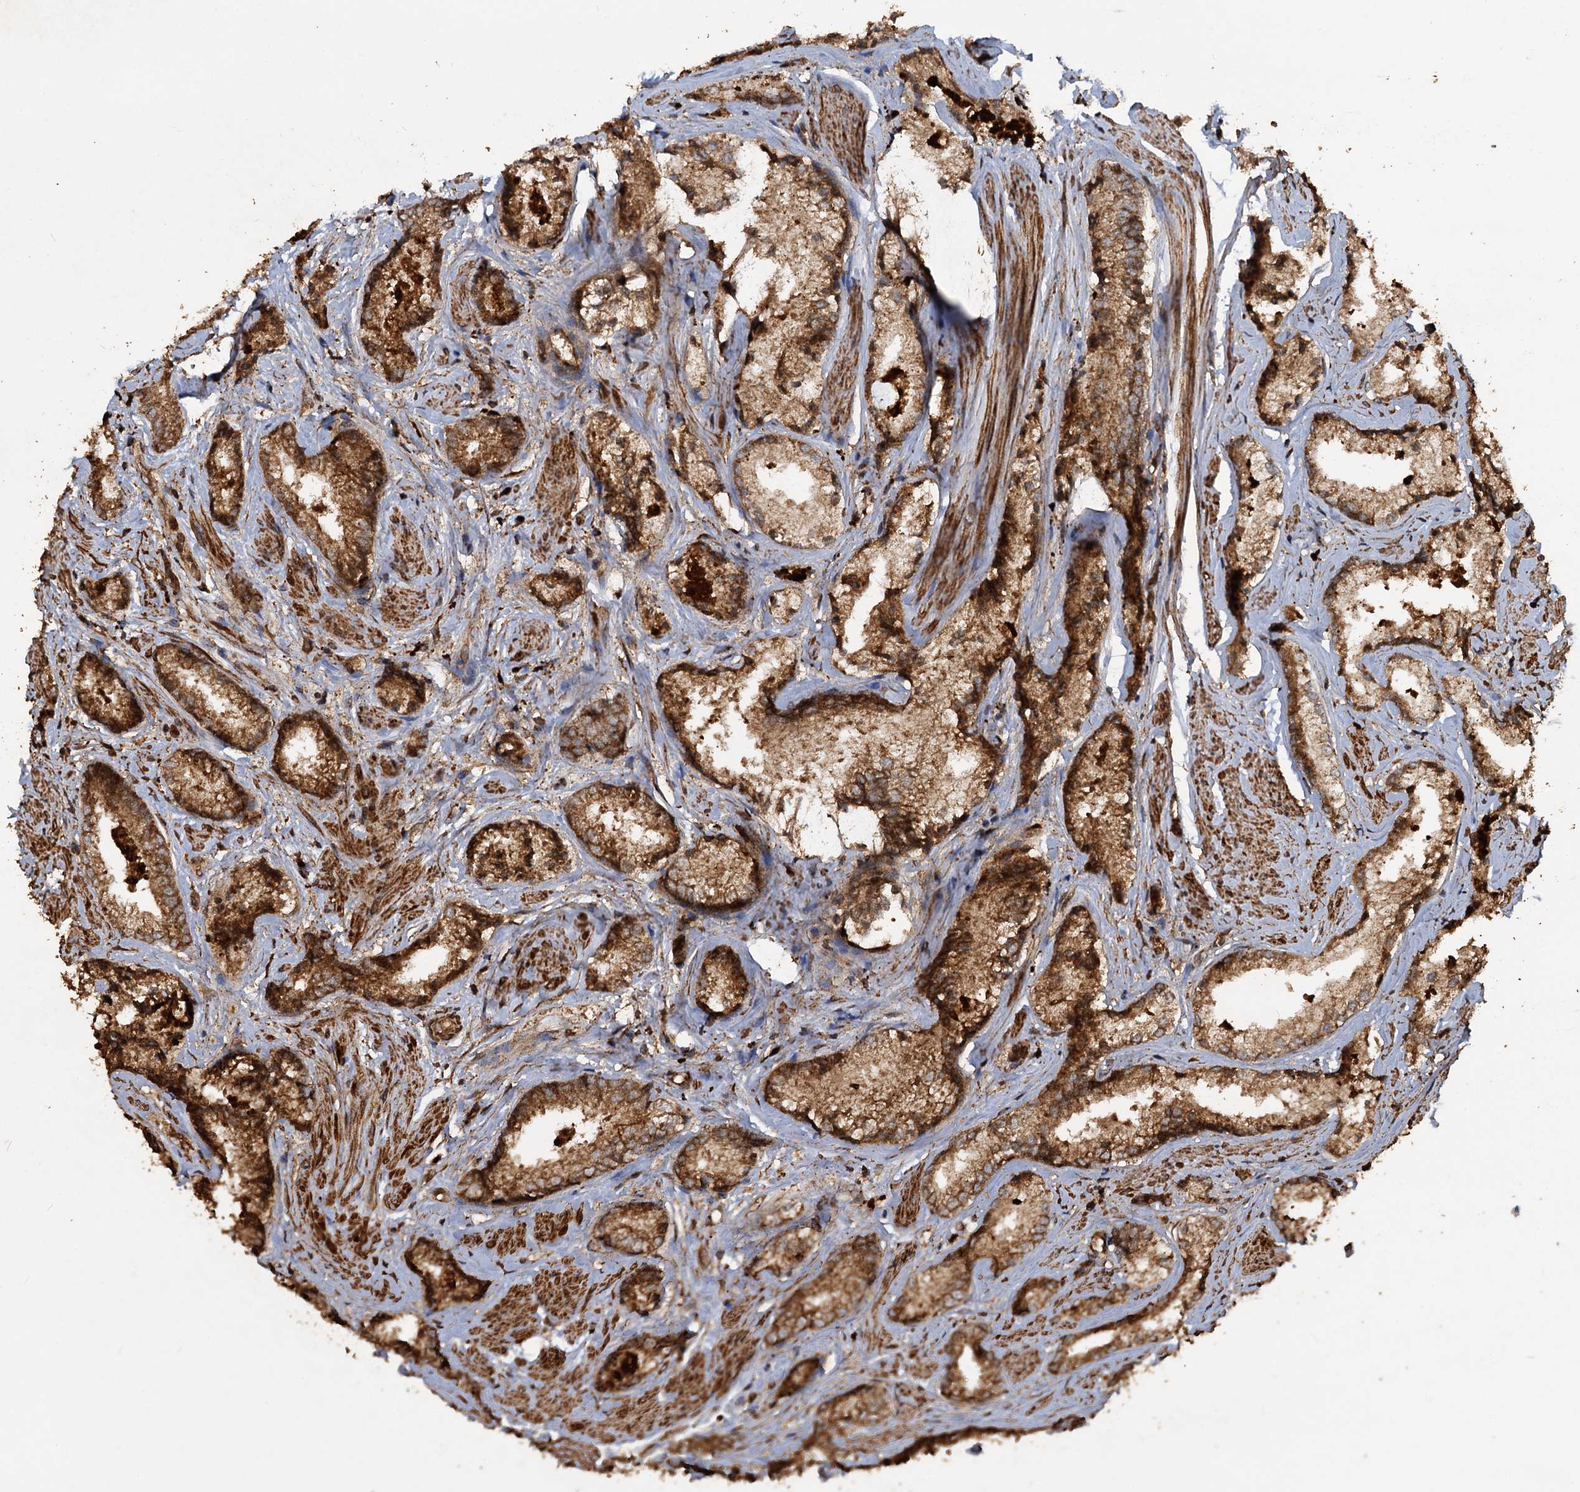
{"staining": {"intensity": "strong", "quantity": ">75%", "location": "cytoplasmic/membranous"}, "tissue": "prostate cancer", "cell_type": "Tumor cells", "image_type": "cancer", "snomed": [{"axis": "morphology", "description": "Adenocarcinoma, High grade"}, {"axis": "topography", "description": "Prostate"}], "caption": "Prostate cancer (high-grade adenocarcinoma) was stained to show a protein in brown. There is high levels of strong cytoplasmic/membranous positivity in approximately >75% of tumor cells. (DAB IHC with brightfield microscopy, high magnification).", "gene": "NOTCH2NLA", "patient": {"sex": "male", "age": 66}}